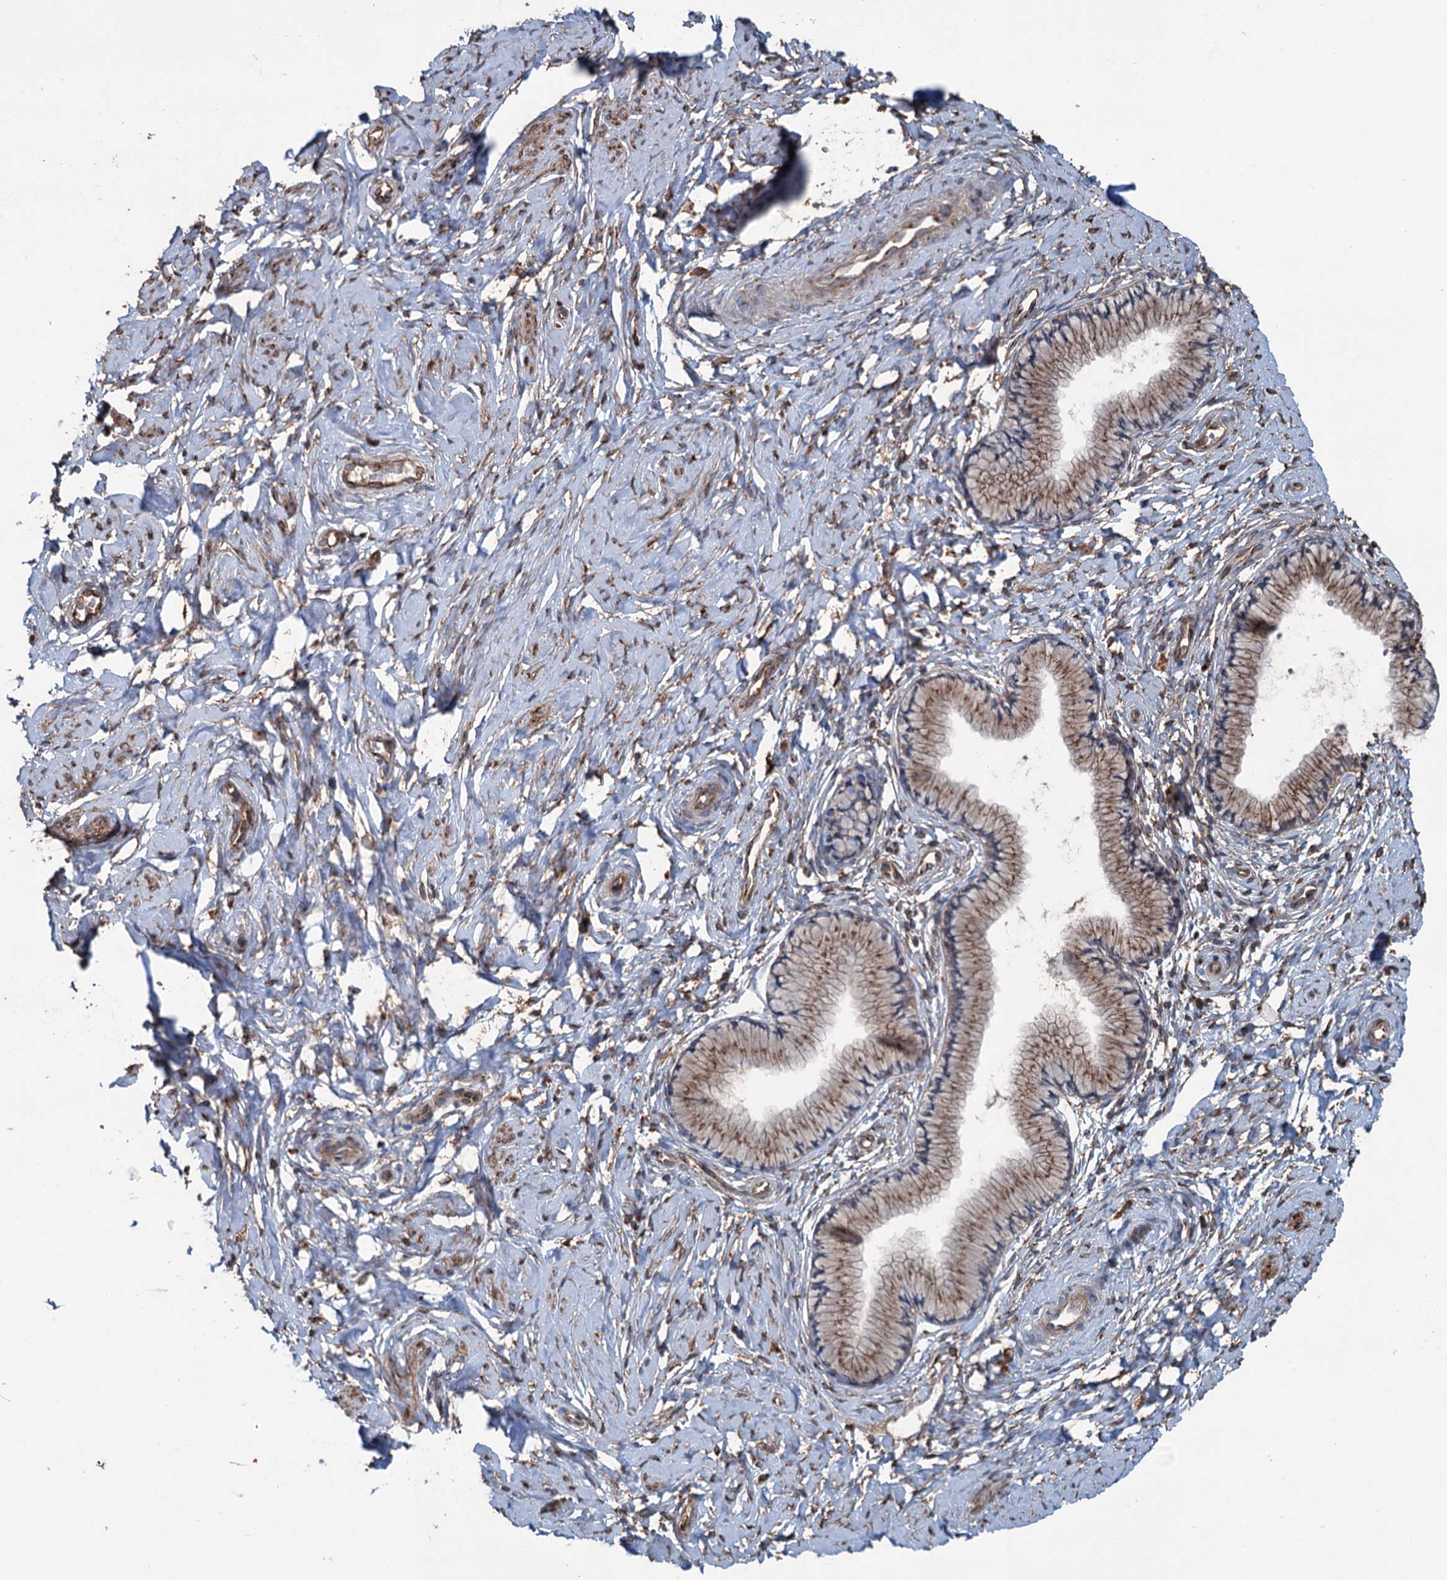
{"staining": {"intensity": "moderate", "quantity": ">75%", "location": "cytoplasmic/membranous"}, "tissue": "cervix", "cell_type": "Glandular cells", "image_type": "normal", "snomed": [{"axis": "morphology", "description": "Normal tissue, NOS"}, {"axis": "topography", "description": "Cervix"}], "caption": "A medium amount of moderate cytoplasmic/membranous expression is present in about >75% of glandular cells in normal cervix. The staining was performed using DAB to visualize the protein expression in brown, while the nuclei were stained in blue with hematoxylin (Magnification: 20x).", "gene": "CALCOCO1", "patient": {"sex": "female", "age": 33}}